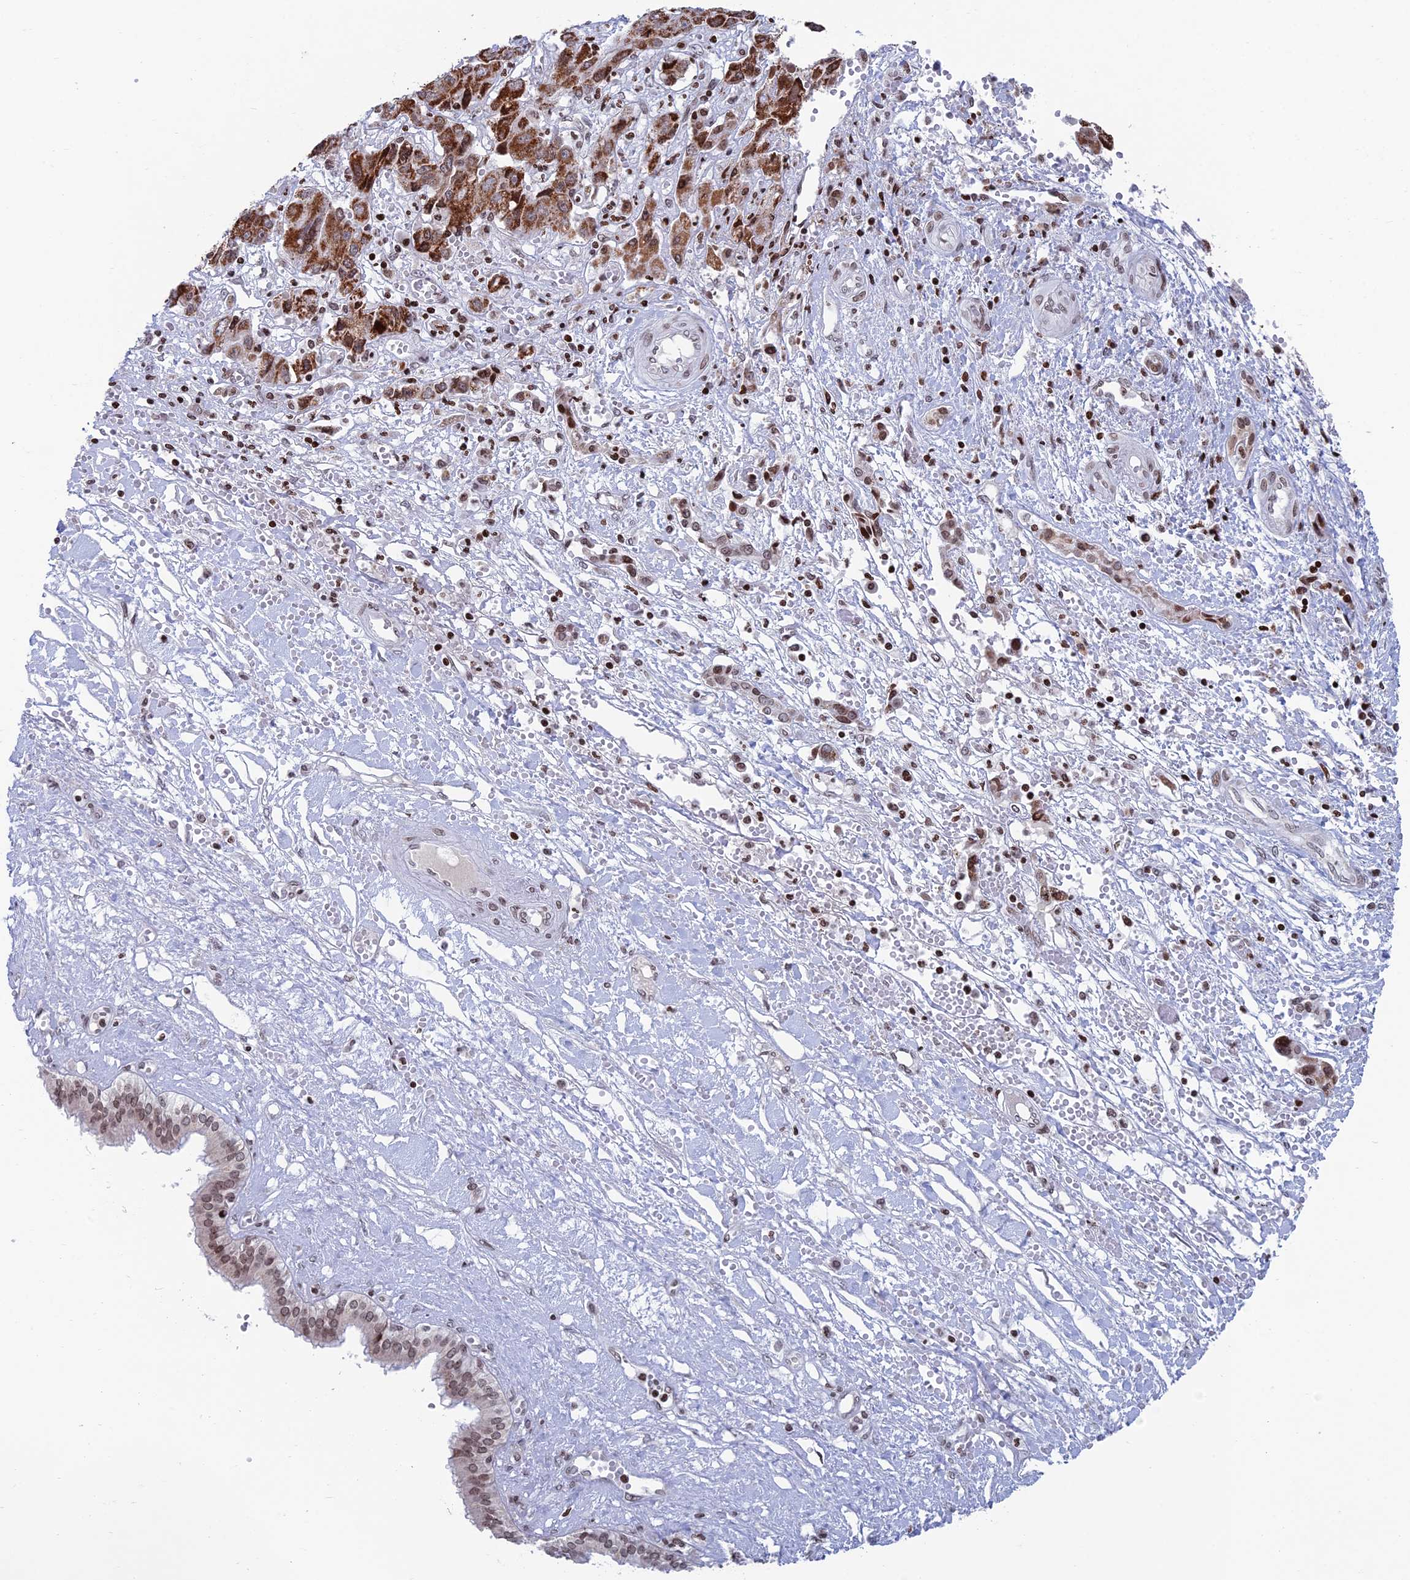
{"staining": {"intensity": "strong", "quantity": ">75%", "location": "cytoplasmic/membranous"}, "tissue": "liver cancer", "cell_type": "Tumor cells", "image_type": "cancer", "snomed": [{"axis": "morphology", "description": "Cholangiocarcinoma"}, {"axis": "topography", "description": "Liver"}], "caption": "High-magnification brightfield microscopy of cholangiocarcinoma (liver) stained with DAB (brown) and counterstained with hematoxylin (blue). tumor cells exhibit strong cytoplasmic/membranous expression is identified in approximately>75% of cells.", "gene": "AFF3", "patient": {"sex": "male", "age": 67}}